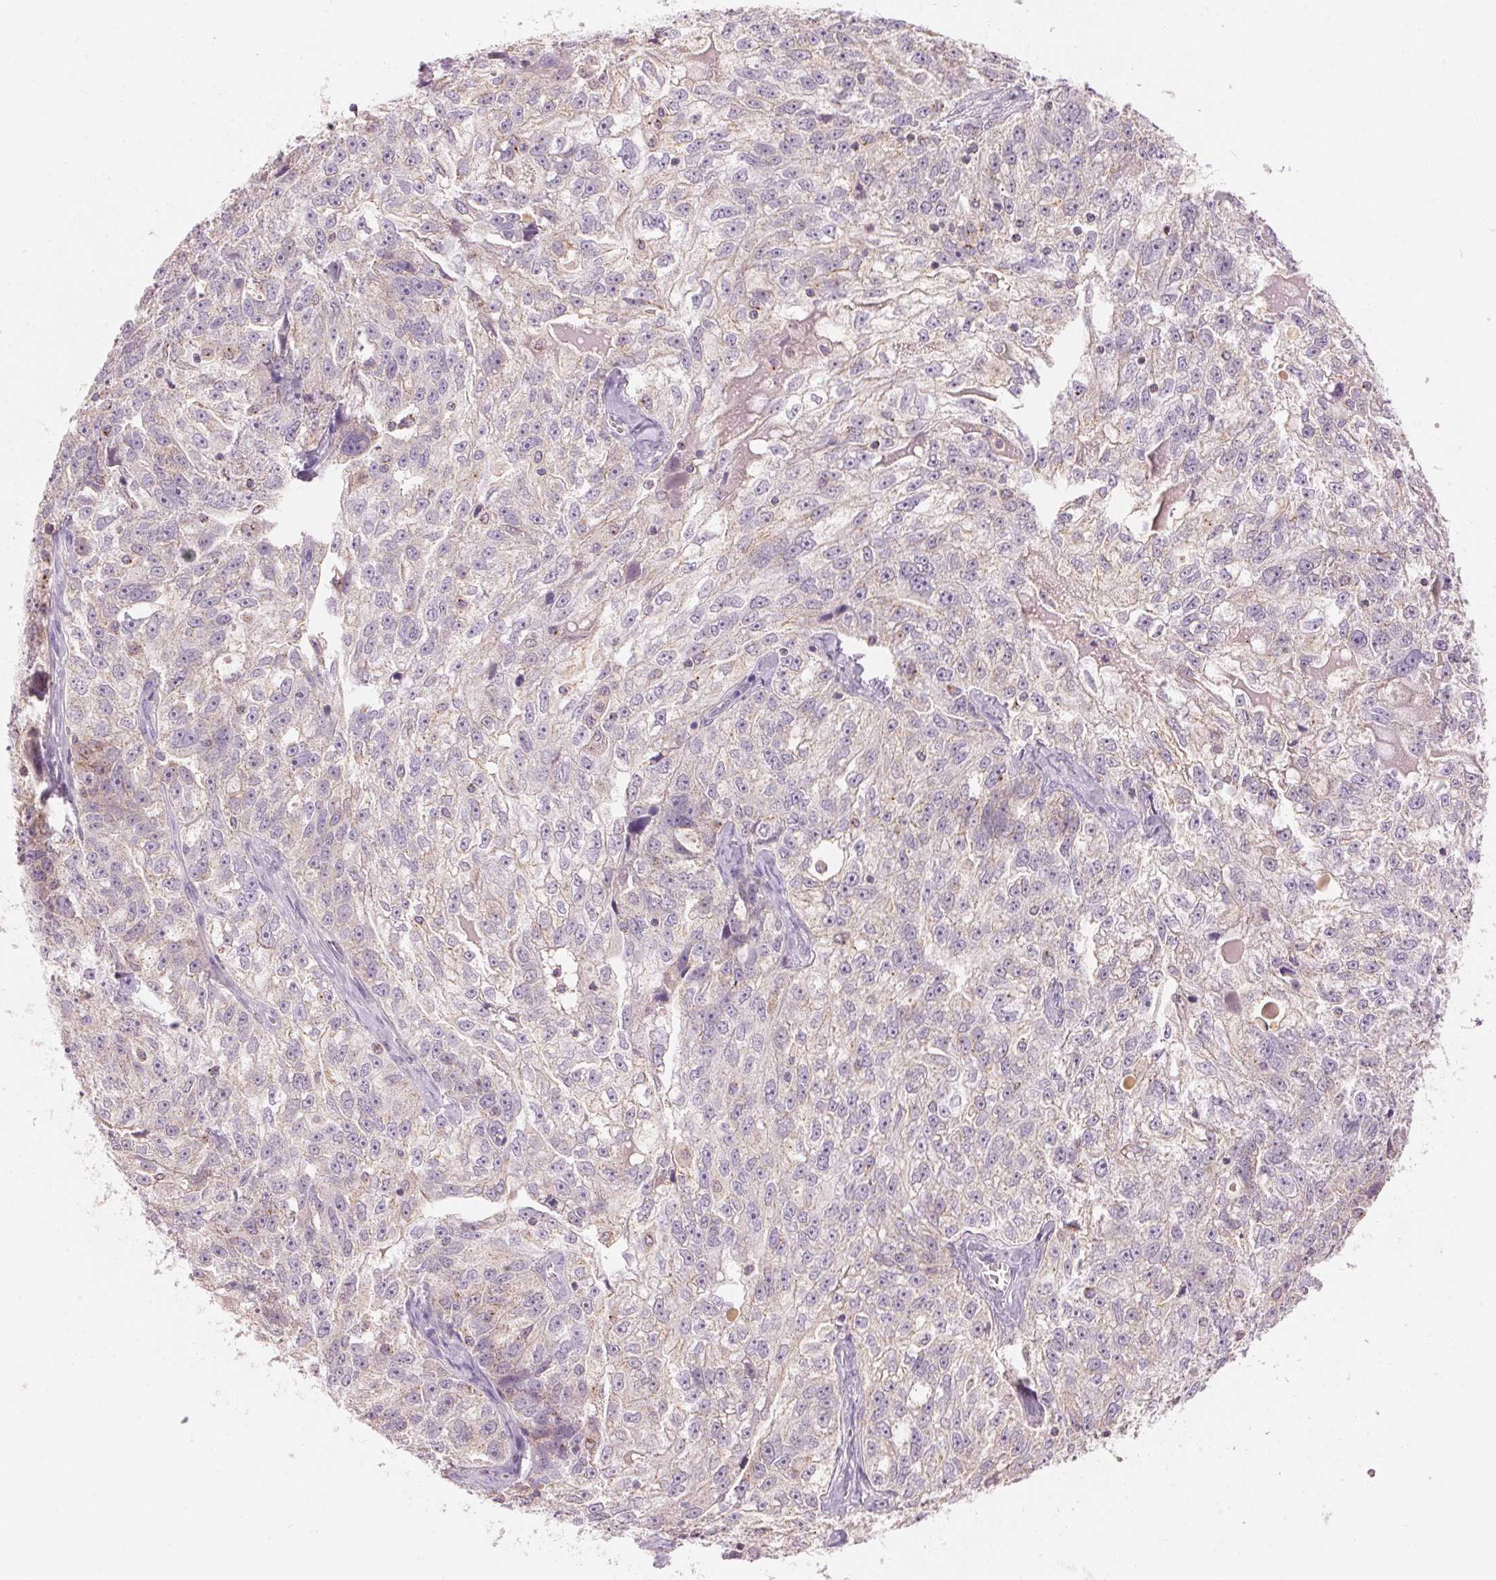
{"staining": {"intensity": "negative", "quantity": "none", "location": "none"}, "tissue": "ovarian cancer", "cell_type": "Tumor cells", "image_type": "cancer", "snomed": [{"axis": "morphology", "description": "Cystadenocarcinoma, serous, NOS"}, {"axis": "topography", "description": "Ovary"}], "caption": "DAB immunohistochemical staining of ovarian serous cystadenocarcinoma demonstrates no significant expression in tumor cells. (DAB immunohistochemistry visualized using brightfield microscopy, high magnification).", "gene": "HOXB13", "patient": {"sex": "female", "age": 51}}